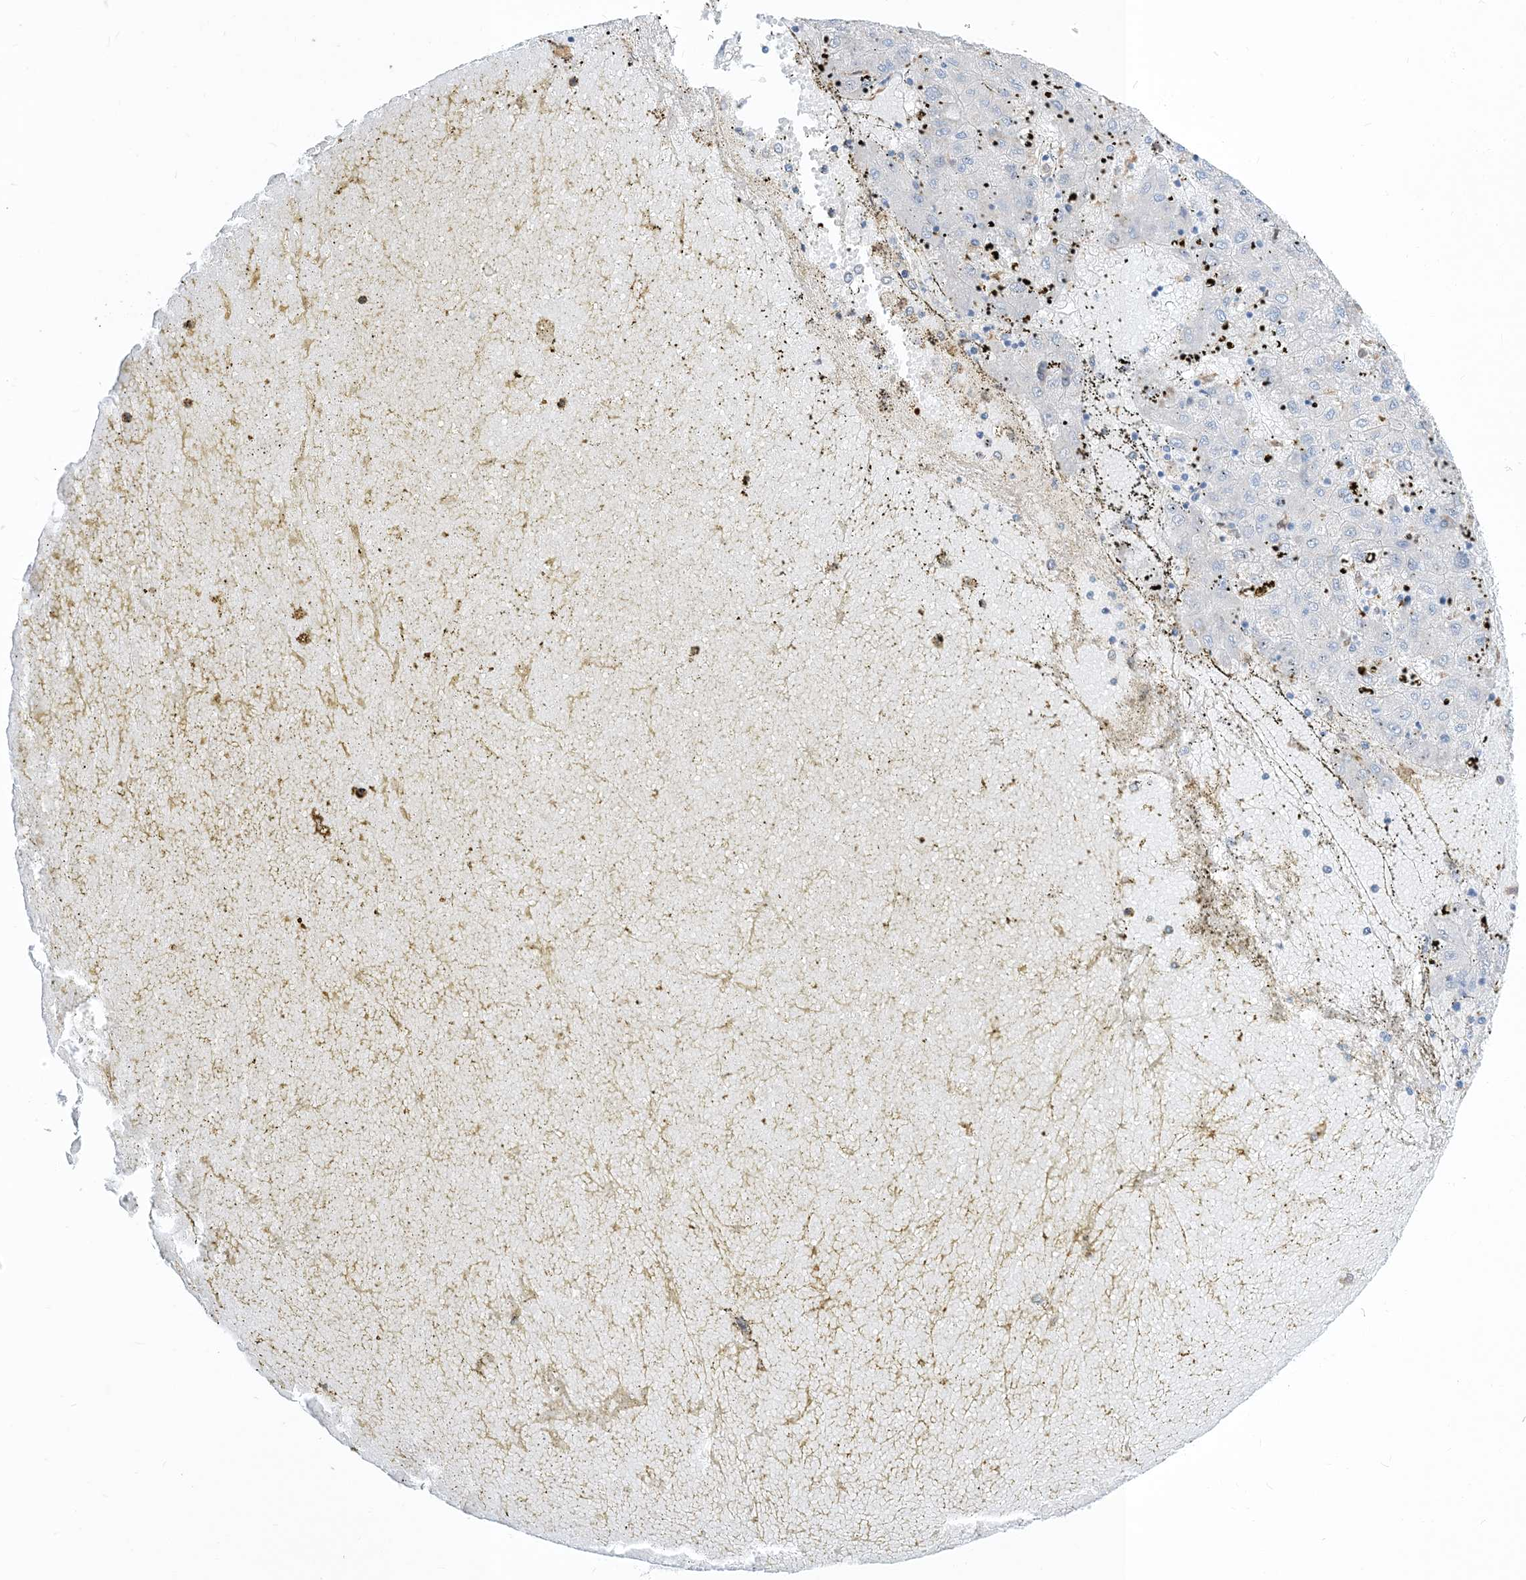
{"staining": {"intensity": "negative", "quantity": "none", "location": "none"}, "tissue": "liver cancer", "cell_type": "Tumor cells", "image_type": "cancer", "snomed": [{"axis": "morphology", "description": "Carcinoma, Hepatocellular, NOS"}, {"axis": "topography", "description": "Liver"}], "caption": "Immunohistochemical staining of human liver hepatocellular carcinoma shows no significant staining in tumor cells.", "gene": "NAGK", "patient": {"sex": "male", "age": 72}}